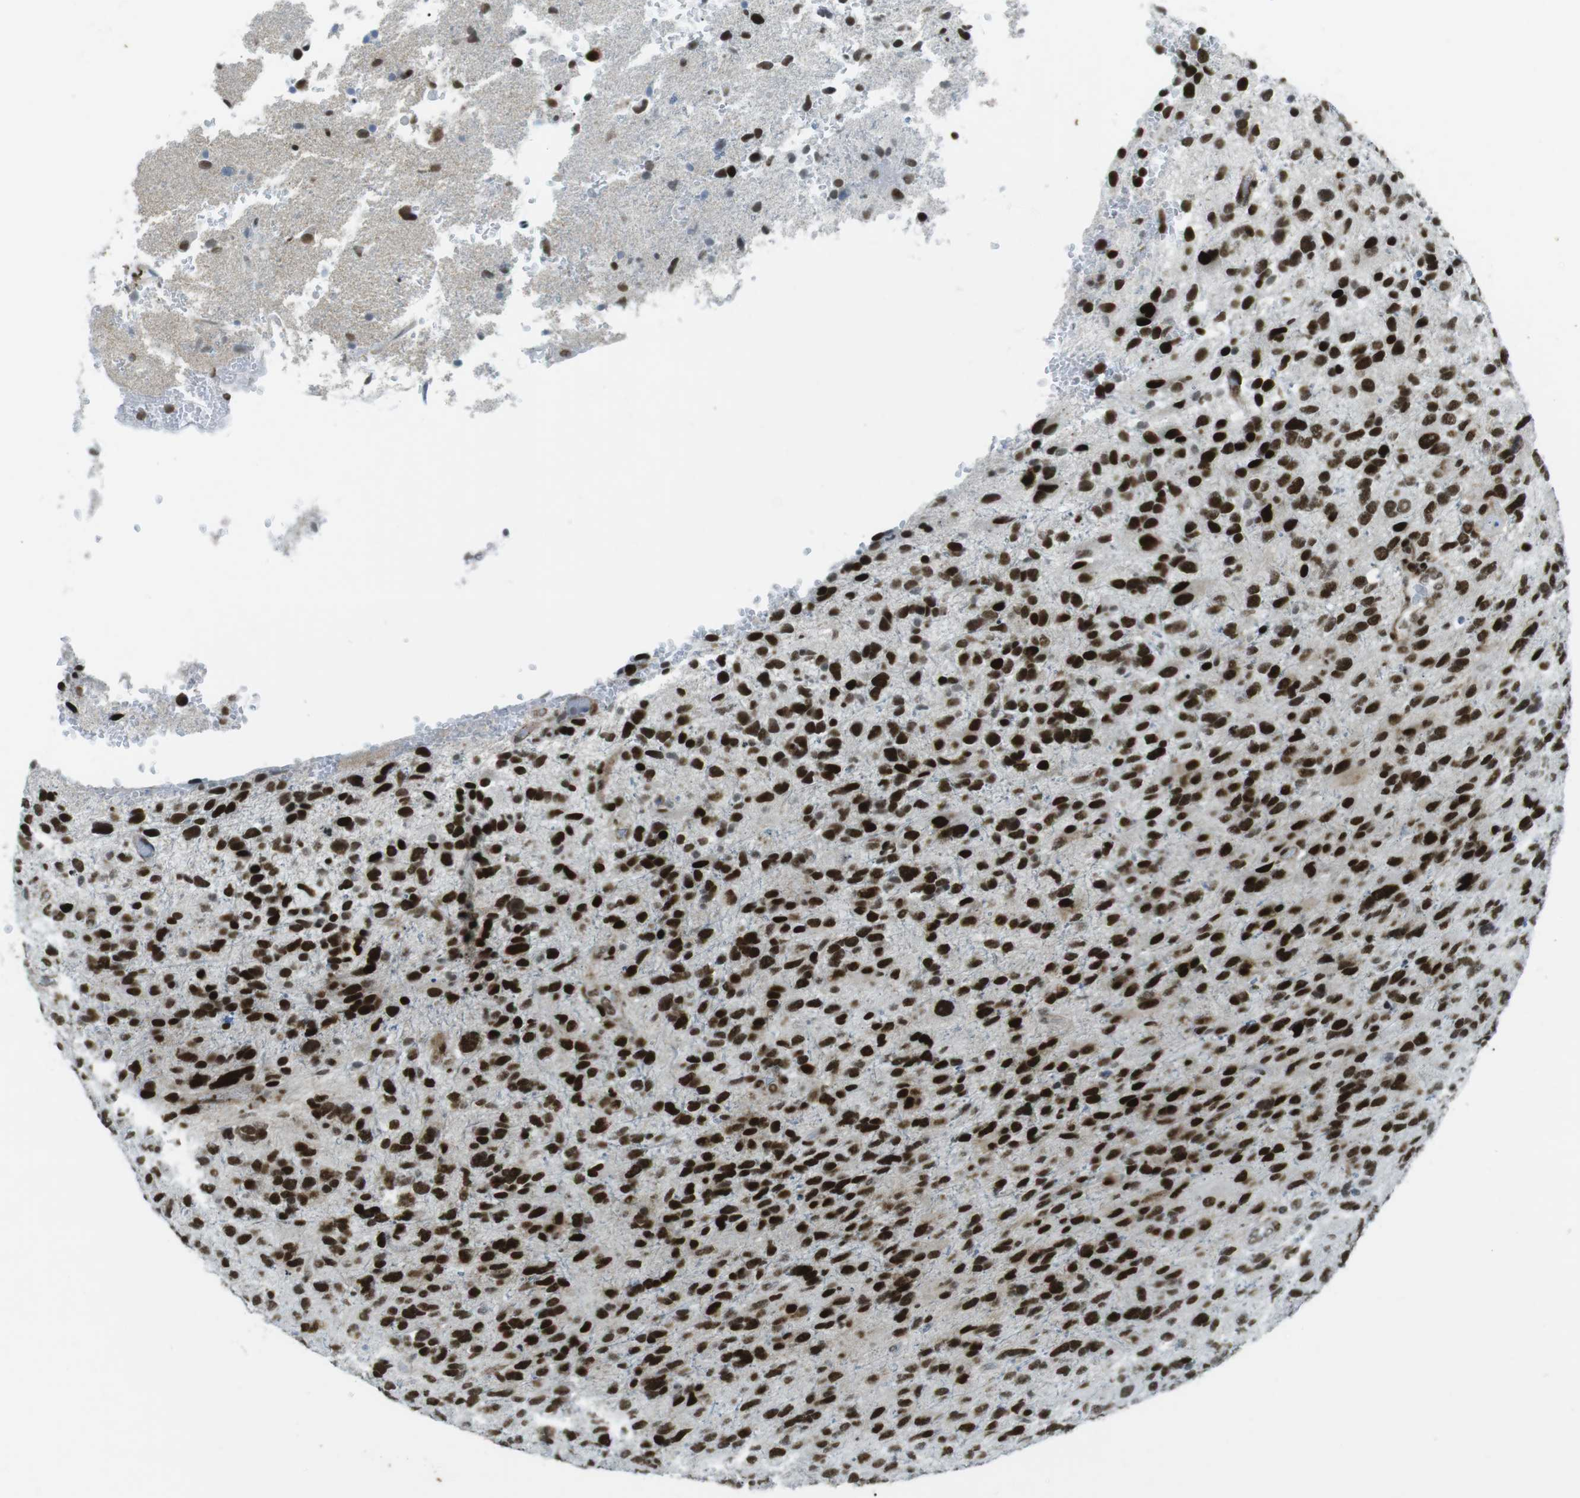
{"staining": {"intensity": "strong", "quantity": "25%-75%", "location": "nuclear"}, "tissue": "glioma", "cell_type": "Tumor cells", "image_type": "cancer", "snomed": [{"axis": "morphology", "description": "Glioma, malignant, High grade"}, {"axis": "topography", "description": "Brain"}], "caption": "Approximately 25%-75% of tumor cells in human glioma show strong nuclear protein positivity as visualized by brown immunohistochemical staining.", "gene": "ARID1A", "patient": {"sex": "female", "age": 58}}